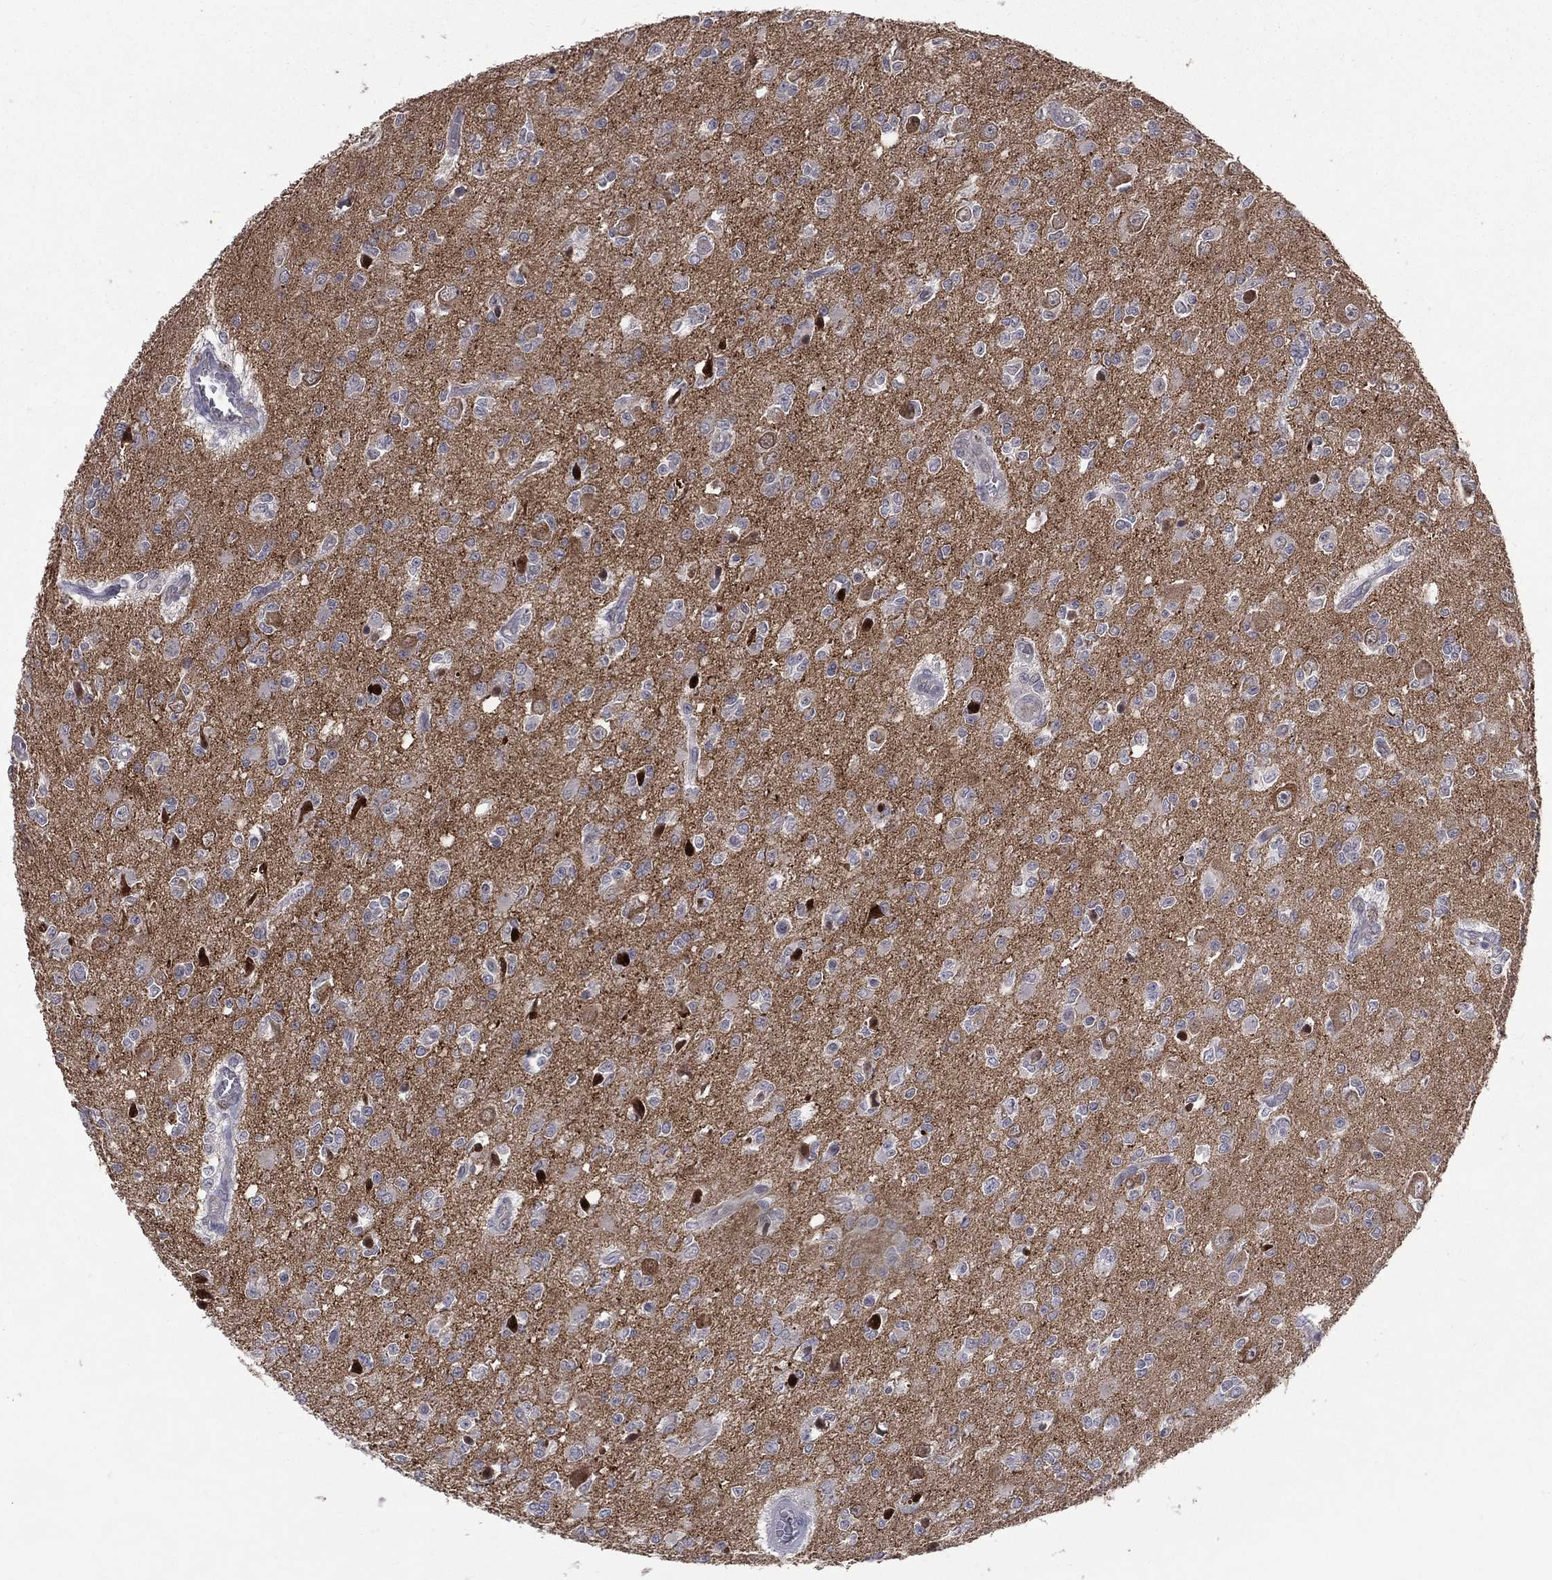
{"staining": {"intensity": "negative", "quantity": "none", "location": "none"}, "tissue": "glioma", "cell_type": "Tumor cells", "image_type": "cancer", "snomed": [{"axis": "morphology", "description": "Glioma, malignant, Low grade"}, {"axis": "topography", "description": "Brain"}], "caption": "This histopathology image is of glioma stained with IHC to label a protein in brown with the nuclei are counter-stained blue. There is no expression in tumor cells.", "gene": "DLG4", "patient": {"sex": "female", "age": 45}}